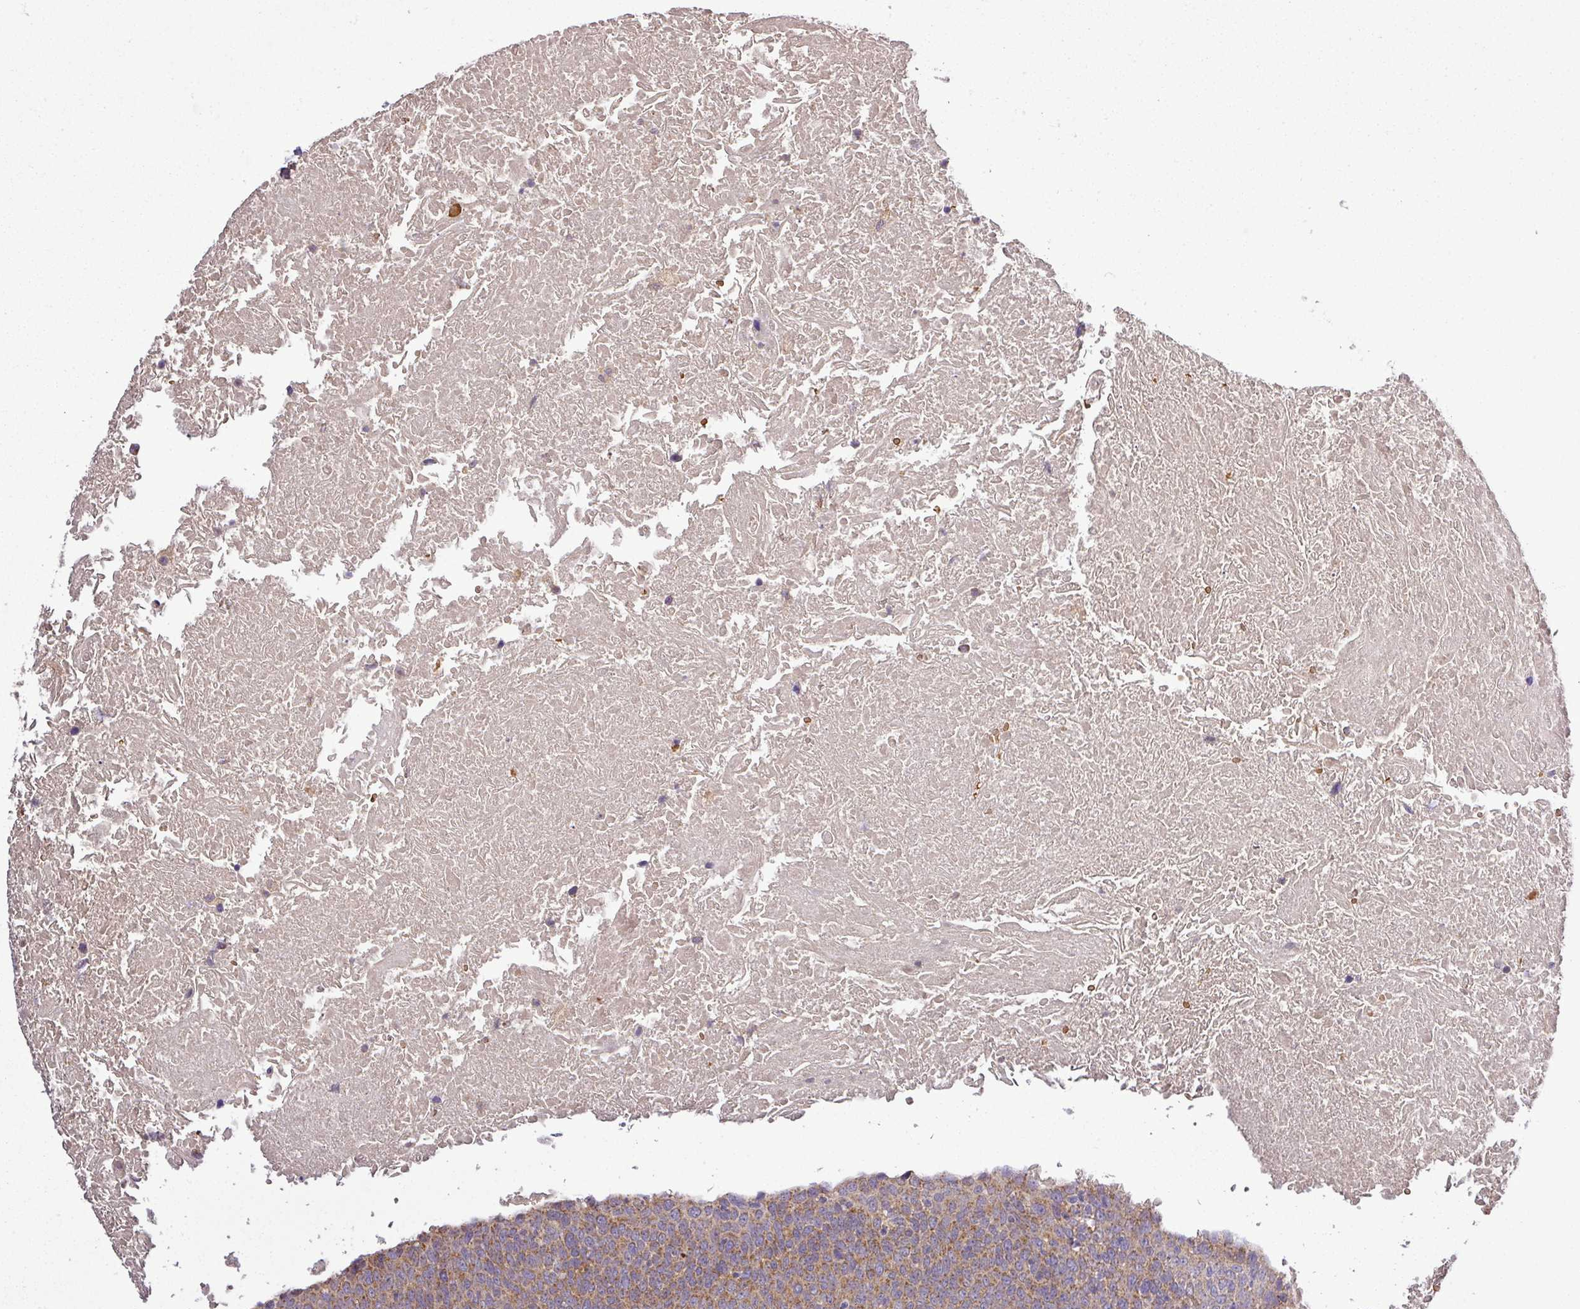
{"staining": {"intensity": "moderate", "quantity": ">75%", "location": "cytoplasmic/membranous"}, "tissue": "head and neck cancer", "cell_type": "Tumor cells", "image_type": "cancer", "snomed": [{"axis": "morphology", "description": "Squamous cell carcinoma, NOS"}, {"axis": "morphology", "description": "Squamous cell carcinoma, metastatic, NOS"}, {"axis": "topography", "description": "Lymph node"}, {"axis": "topography", "description": "Head-Neck"}], "caption": "Protein expression analysis of human head and neck metastatic squamous cell carcinoma reveals moderate cytoplasmic/membranous staining in approximately >75% of tumor cells.", "gene": "ZNF513", "patient": {"sex": "male", "age": 62}}